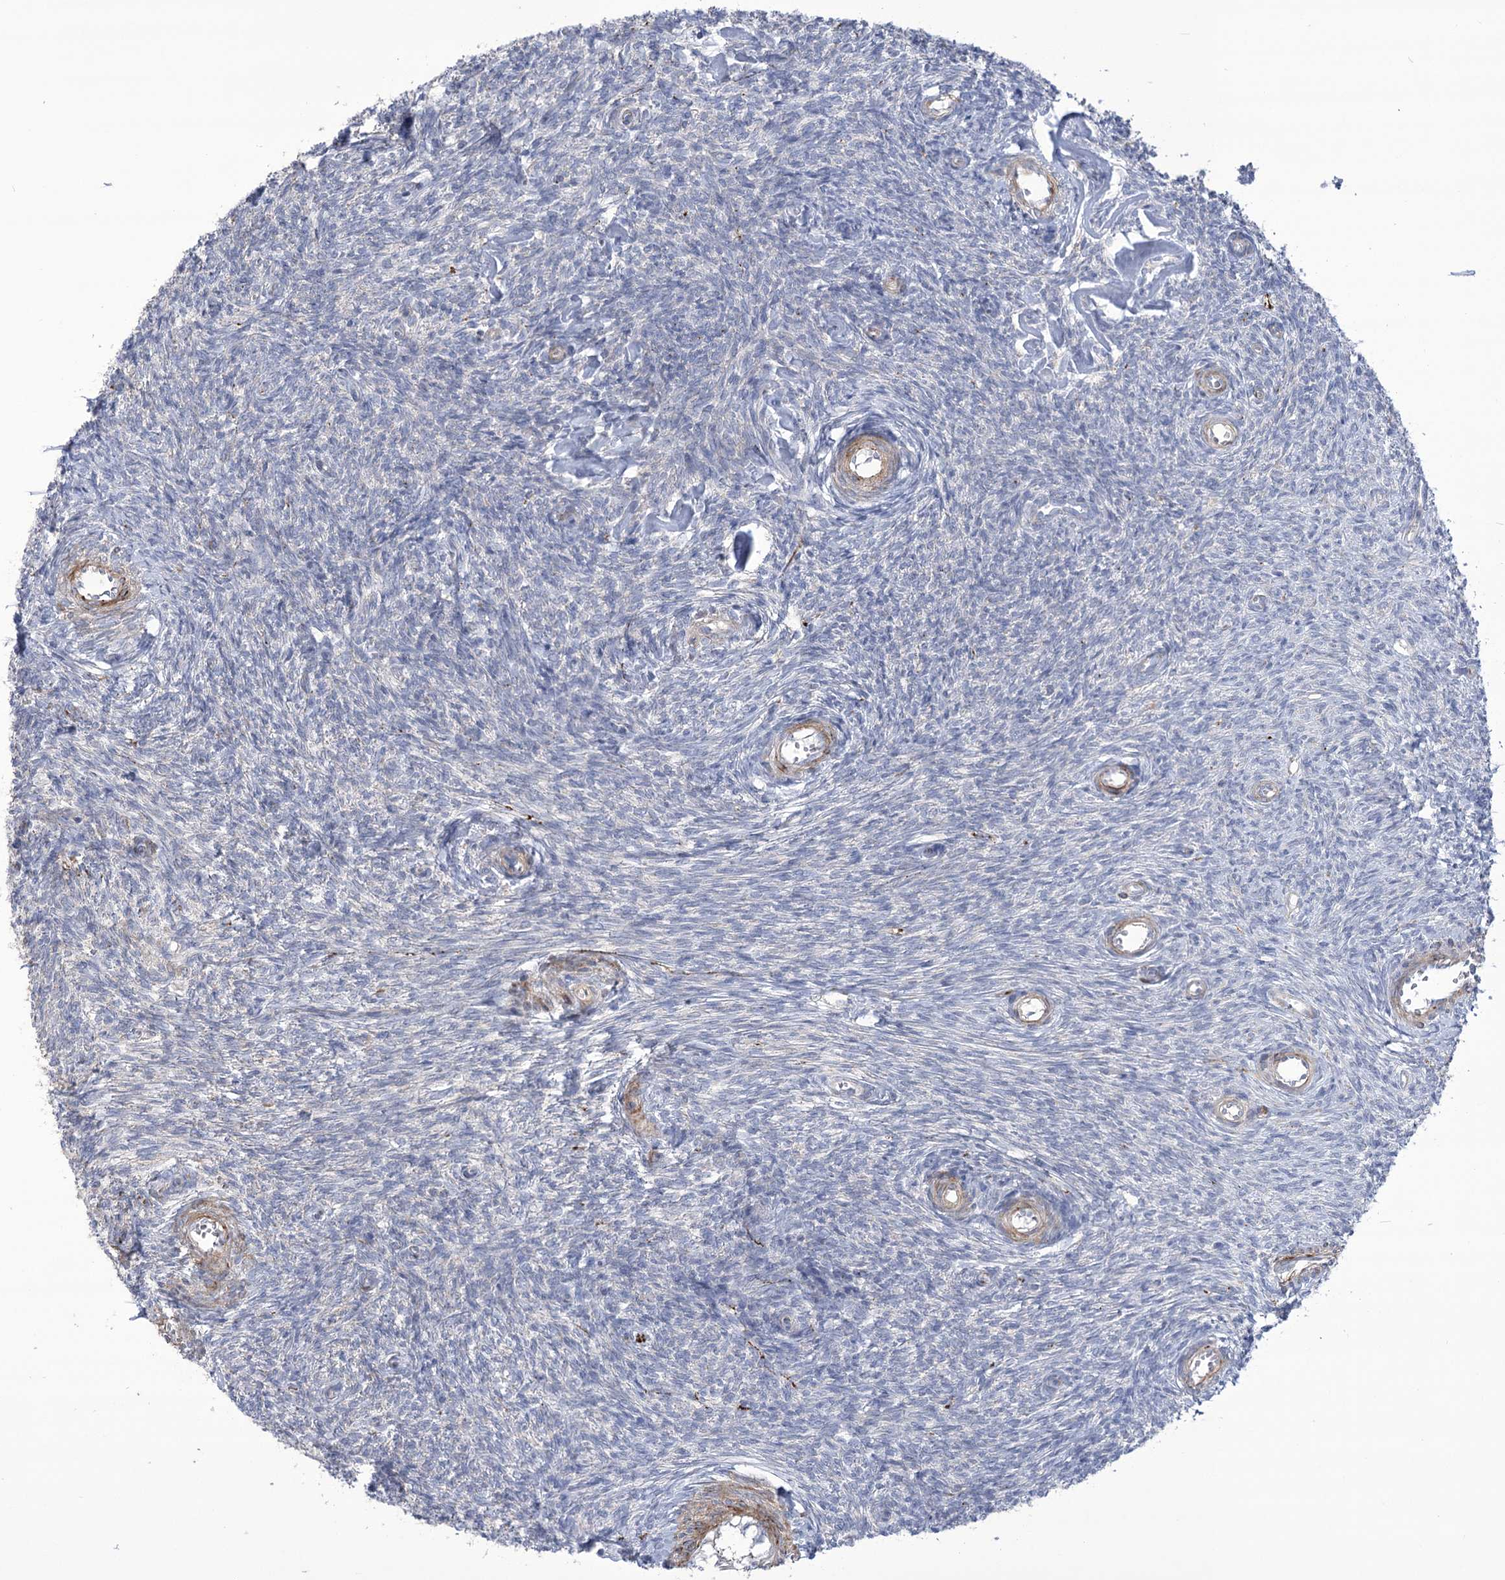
{"staining": {"intensity": "negative", "quantity": "none", "location": "none"}, "tissue": "ovary", "cell_type": "Follicle cells", "image_type": "normal", "snomed": [{"axis": "morphology", "description": "Normal tissue, NOS"}, {"axis": "topography", "description": "Ovary"}], "caption": "Immunohistochemistry (IHC) image of normal human ovary stained for a protein (brown), which demonstrates no staining in follicle cells. Brightfield microscopy of IHC stained with DAB (brown) and hematoxylin (blue), captured at high magnification.", "gene": "ANGPTL3", "patient": {"sex": "female", "age": 44}}